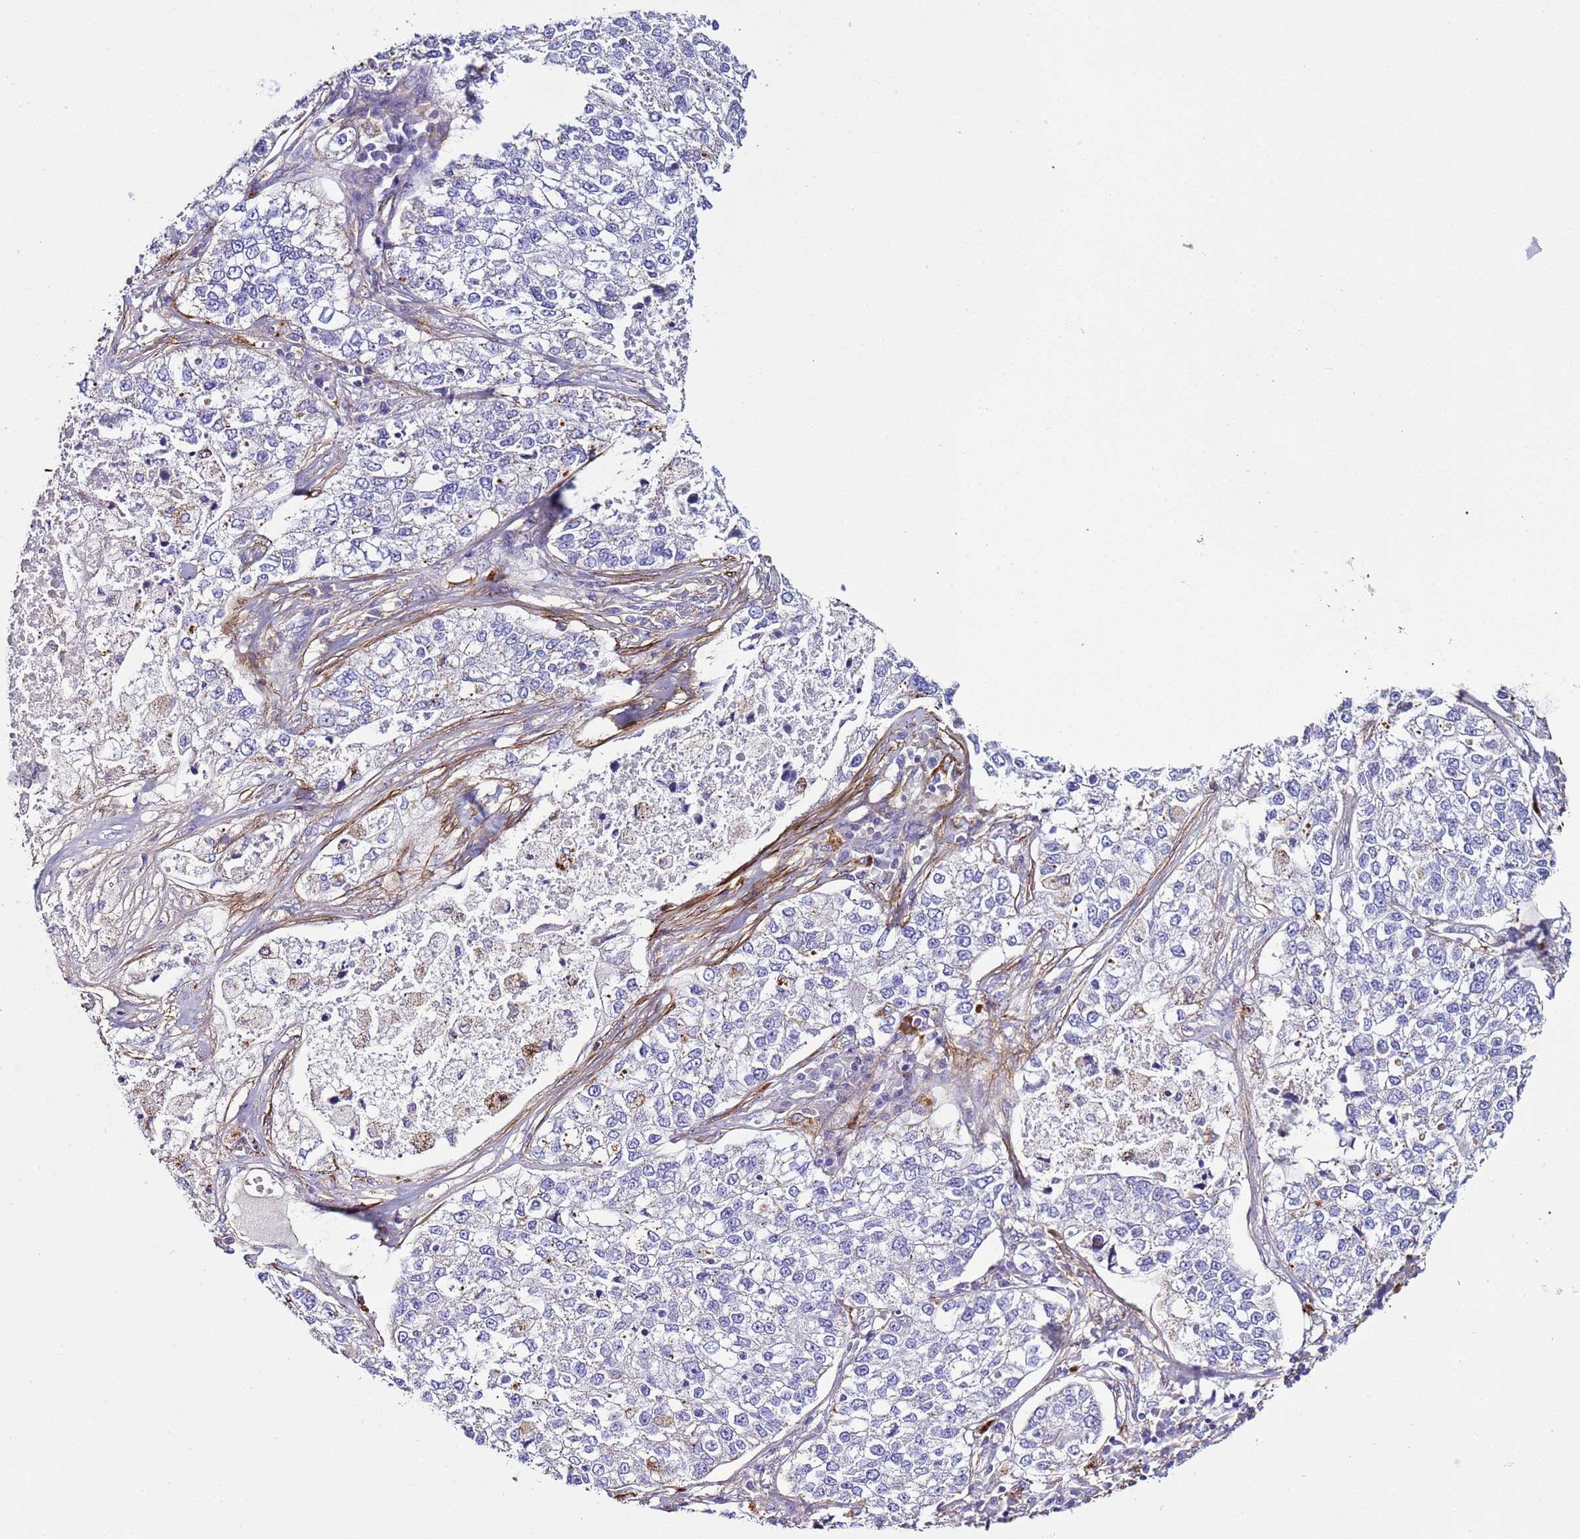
{"staining": {"intensity": "negative", "quantity": "none", "location": "none"}, "tissue": "lung cancer", "cell_type": "Tumor cells", "image_type": "cancer", "snomed": [{"axis": "morphology", "description": "Adenocarcinoma, NOS"}, {"axis": "topography", "description": "Lung"}], "caption": "A micrograph of human lung cancer (adenocarcinoma) is negative for staining in tumor cells.", "gene": "RABL2B", "patient": {"sex": "male", "age": 49}}